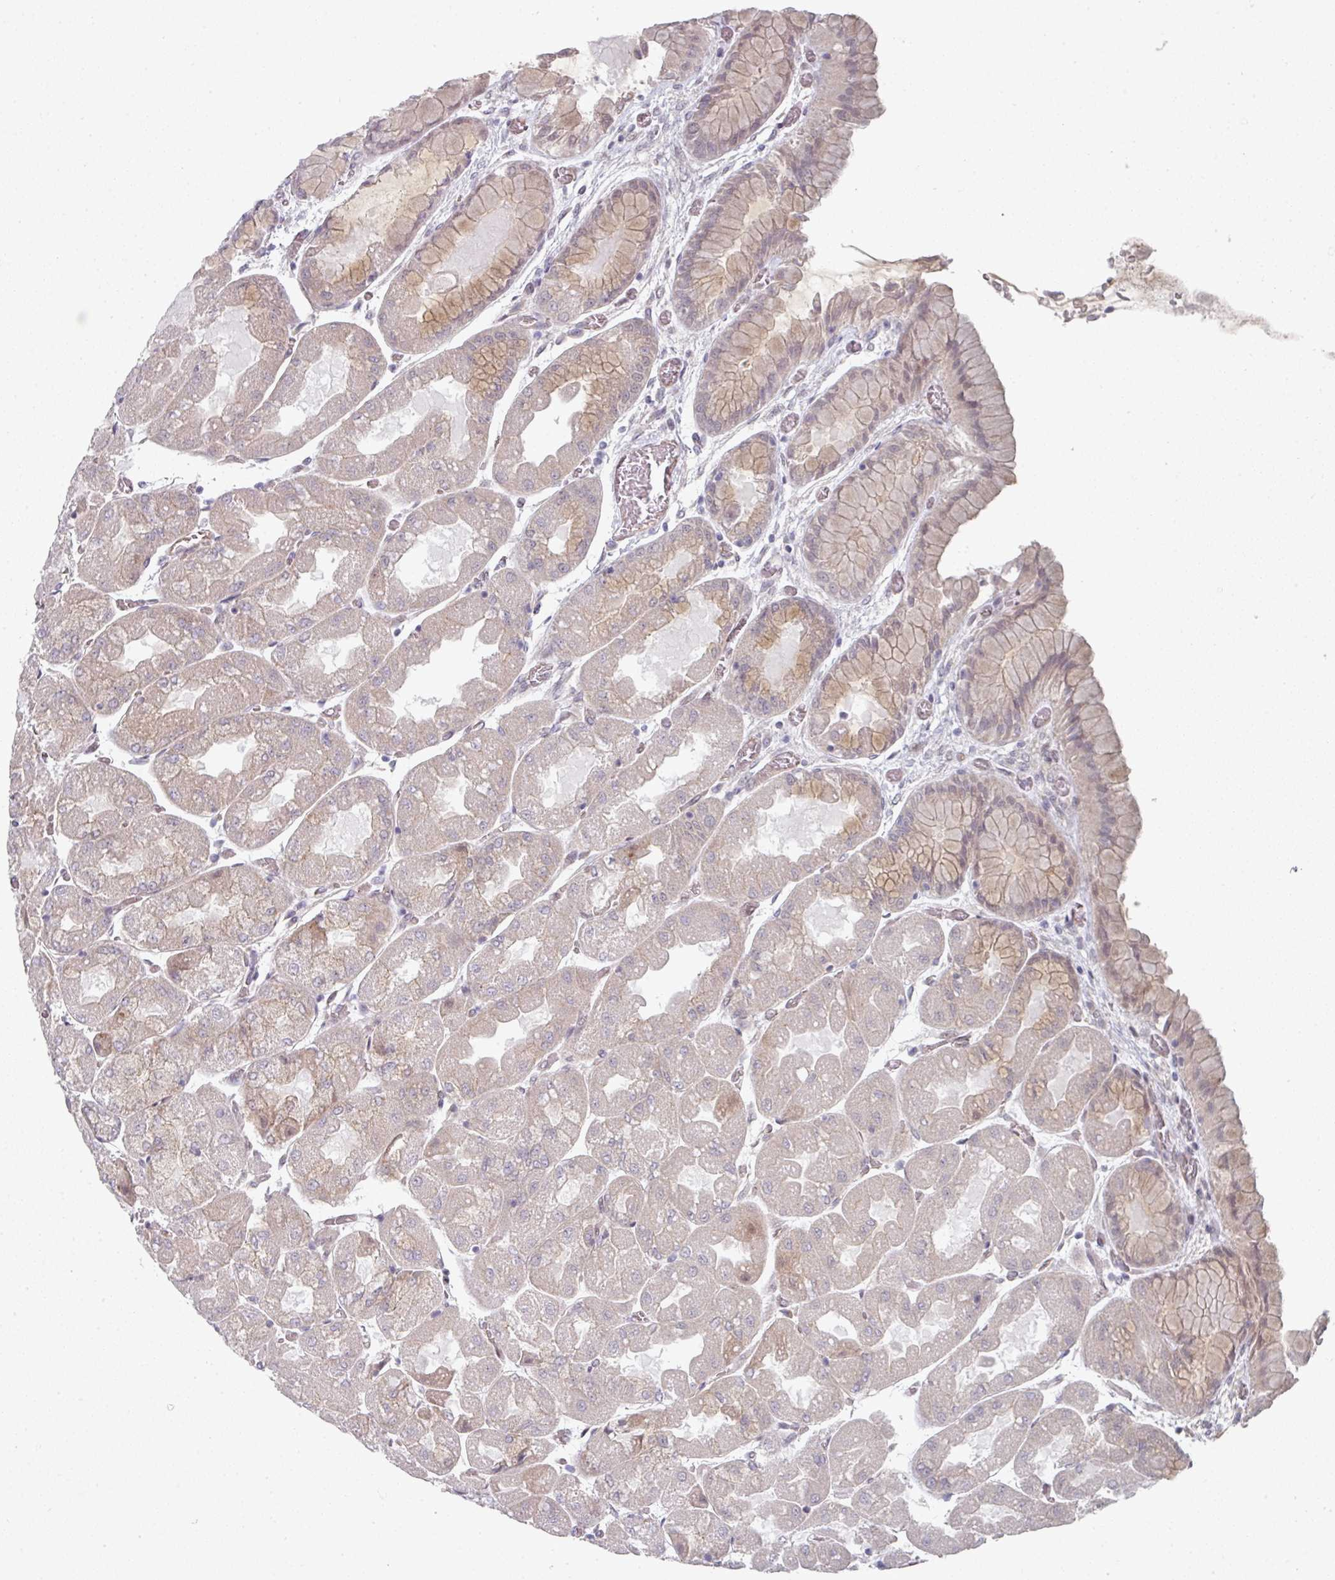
{"staining": {"intensity": "weak", "quantity": "25%-75%", "location": "cytoplasmic/membranous,nuclear"}, "tissue": "stomach", "cell_type": "Glandular cells", "image_type": "normal", "snomed": [{"axis": "morphology", "description": "Normal tissue, NOS"}, {"axis": "topography", "description": "Stomach"}], "caption": "IHC photomicrograph of benign human stomach stained for a protein (brown), which reveals low levels of weak cytoplasmic/membranous,nuclear expression in about 25%-75% of glandular cells.", "gene": "TMCC1", "patient": {"sex": "female", "age": 61}}